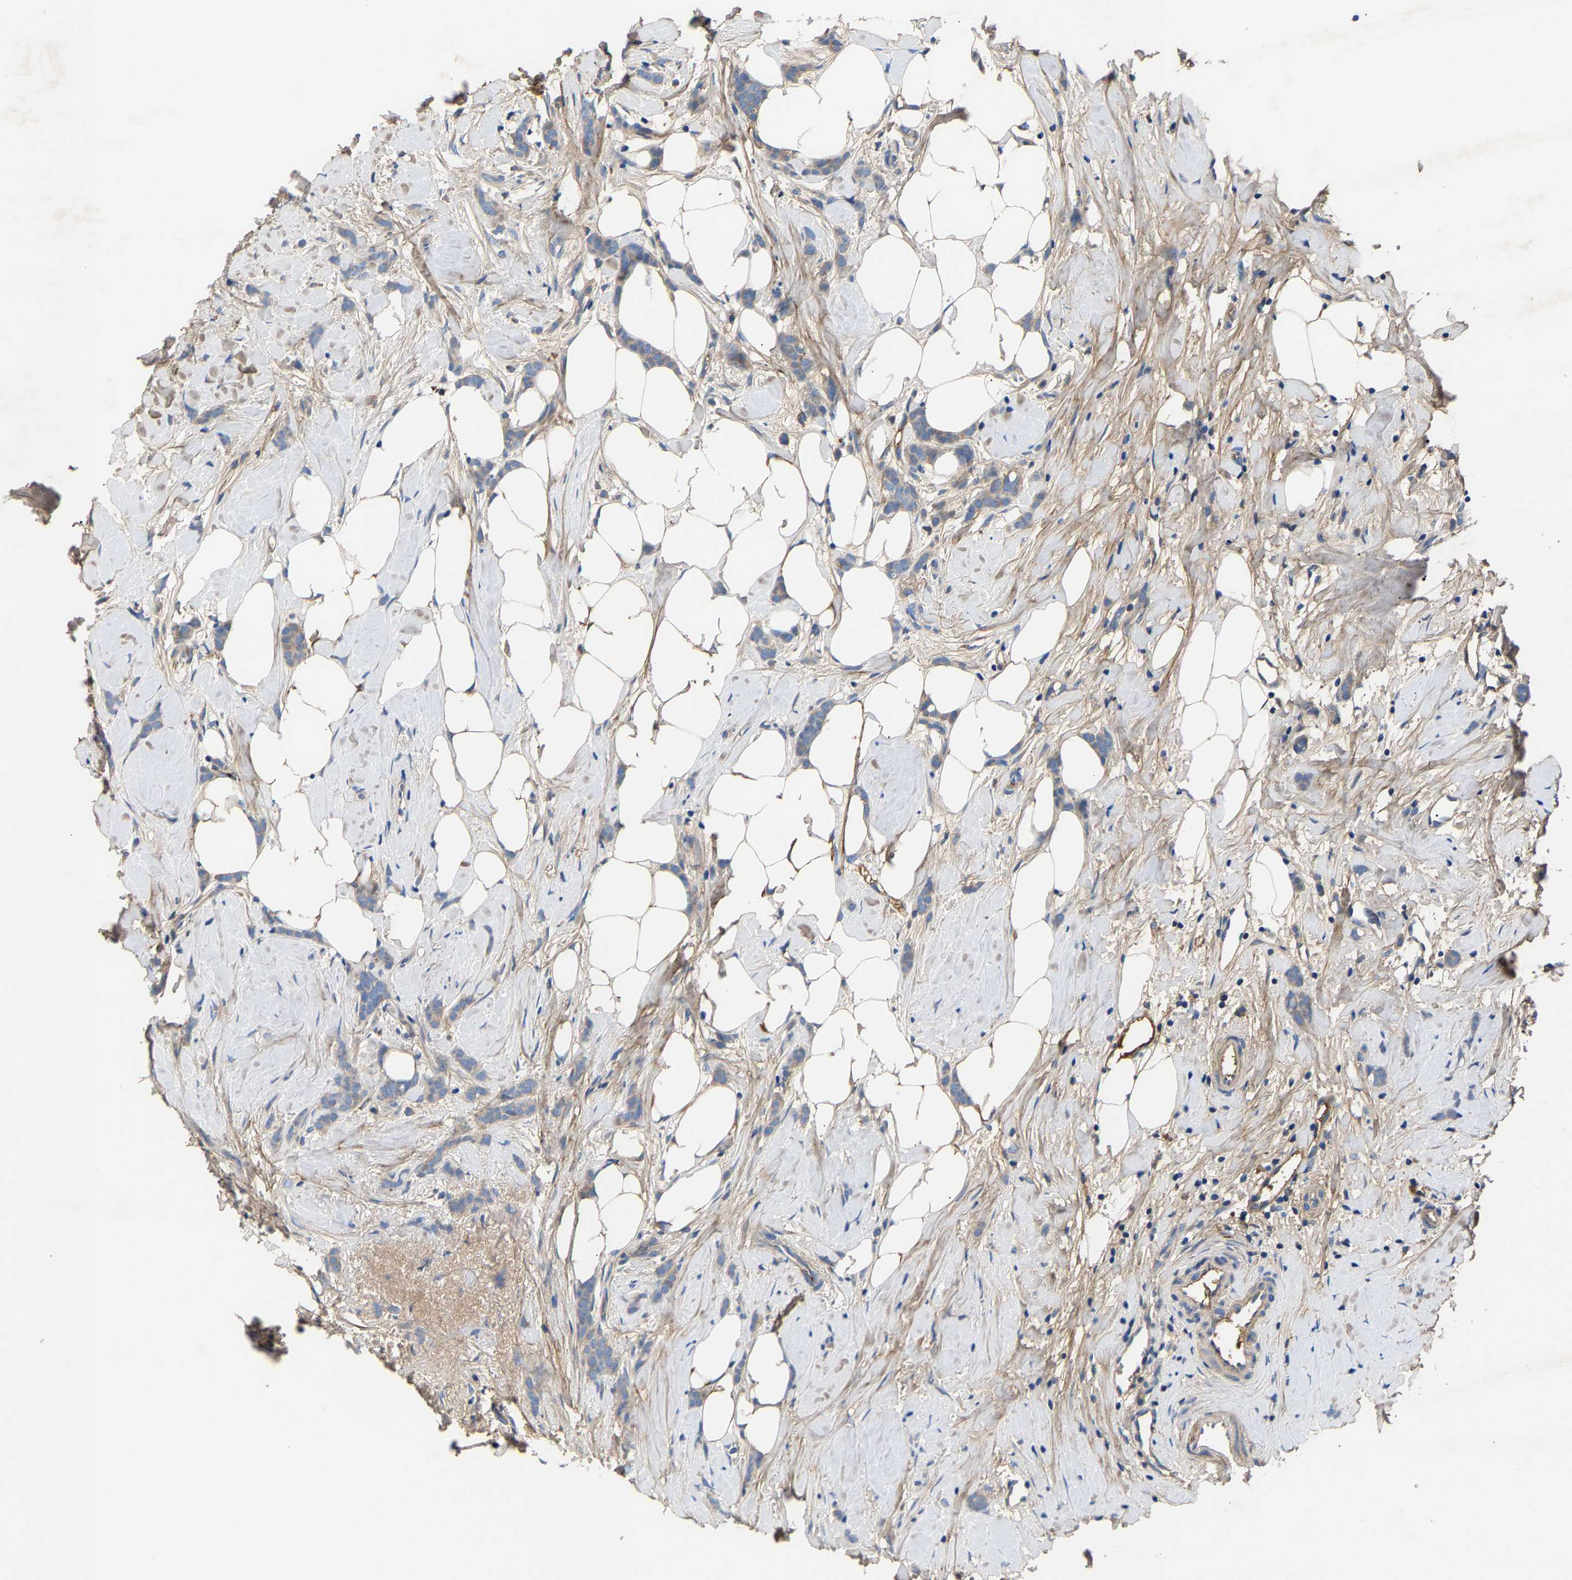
{"staining": {"intensity": "weak", "quantity": "25%-75%", "location": "cytoplasmic/membranous"}, "tissue": "breast cancer", "cell_type": "Tumor cells", "image_type": "cancer", "snomed": [{"axis": "morphology", "description": "Lobular carcinoma, in situ"}, {"axis": "morphology", "description": "Lobular carcinoma"}, {"axis": "topography", "description": "Breast"}], "caption": "Immunohistochemistry (IHC) image of human breast cancer stained for a protein (brown), which exhibits low levels of weak cytoplasmic/membranous staining in approximately 25%-75% of tumor cells.", "gene": "CCDC171", "patient": {"sex": "female", "age": 41}}